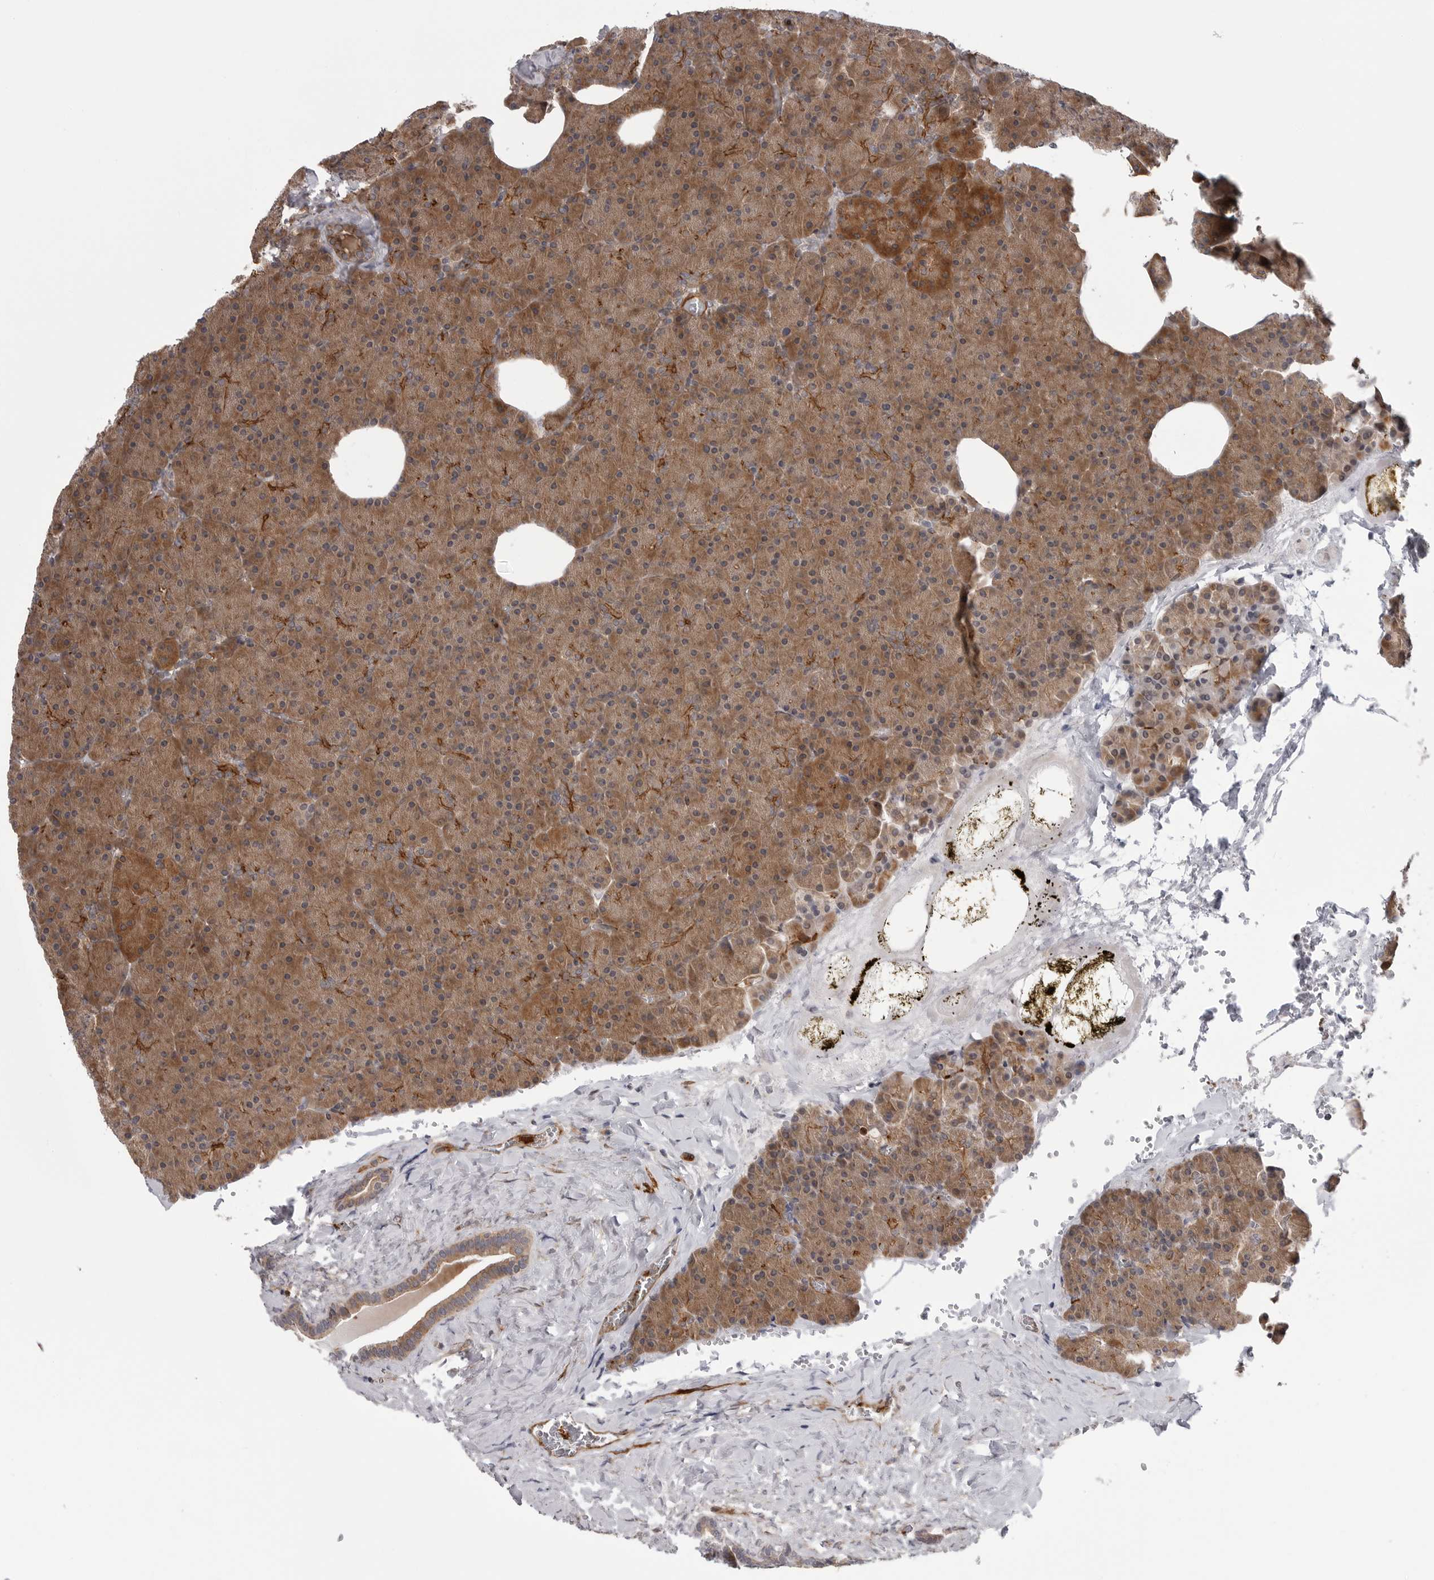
{"staining": {"intensity": "moderate", "quantity": ">75%", "location": "cytoplasmic/membranous"}, "tissue": "pancreas", "cell_type": "Exocrine glandular cells", "image_type": "normal", "snomed": [{"axis": "morphology", "description": "Normal tissue, NOS"}, {"axis": "morphology", "description": "Carcinoid, malignant, NOS"}, {"axis": "topography", "description": "Pancreas"}], "caption": "Pancreas stained with DAB (3,3'-diaminobenzidine) IHC exhibits medium levels of moderate cytoplasmic/membranous staining in about >75% of exocrine glandular cells.", "gene": "SCP2", "patient": {"sex": "female", "age": 35}}